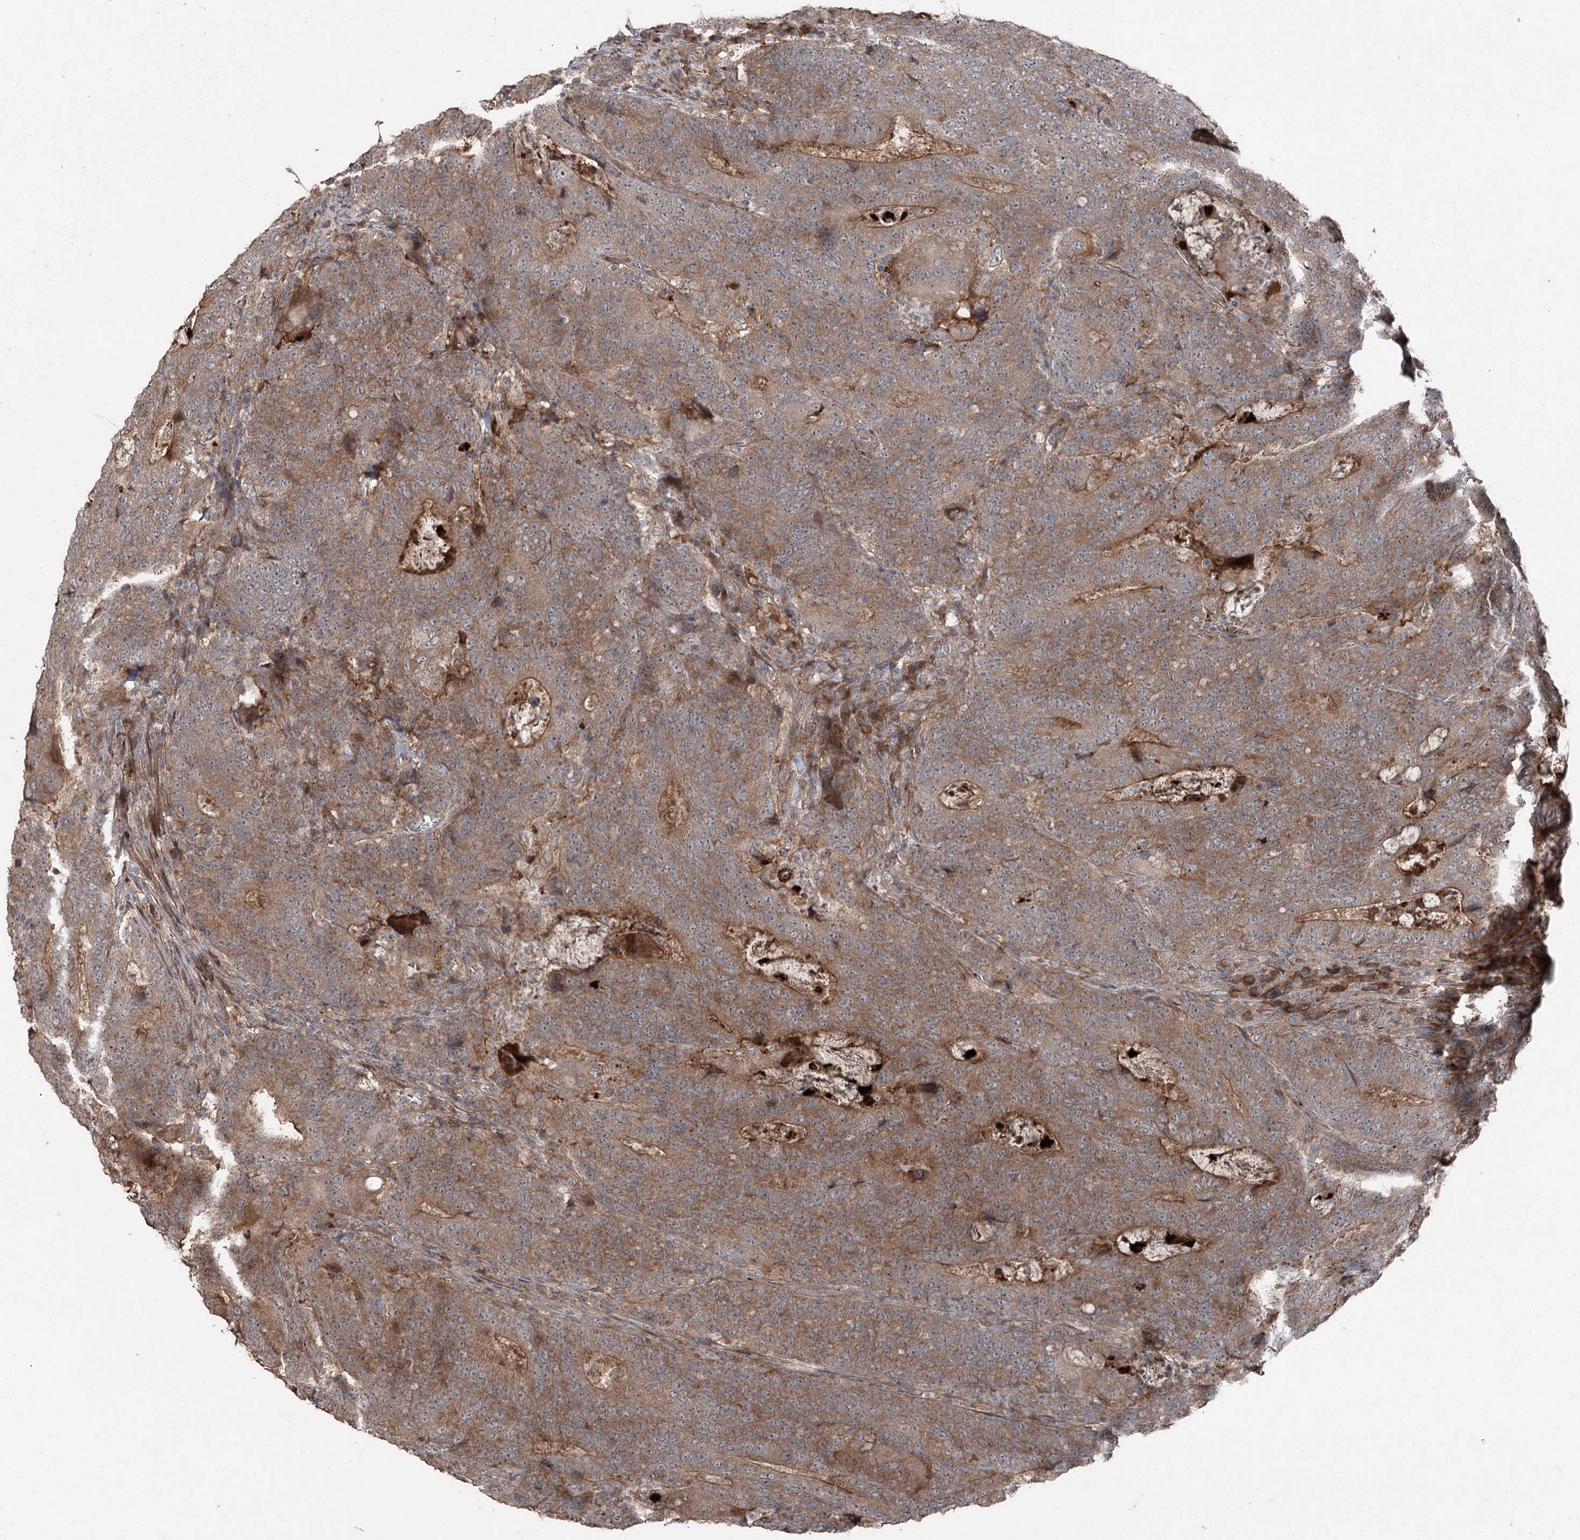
{"staining": {"intensity": "moderate", "quantity": ">75%", "location": "cytoplasmic/membranous"}, "tissue": "colorectal cancer", "cell_type": "Tumor cells", "image_type": "cancer", "snomed": [{"axis": "morphology", "description": "Normal tissue, NOS"}, {"axis": "morphology", "description": "Adenocarcinoma, NOS"}, {"axis": "topography", "description": "Colon"}], "caption": "This is an image of immunohistochemistry (IHC) staining of colorectal adenocarcinoma, which shows moderate expression in the cytoplasmic/membranous of tumor cells.", "gene": "MAPK8IP2", "patient": {"sex": "female", "age": 75}}